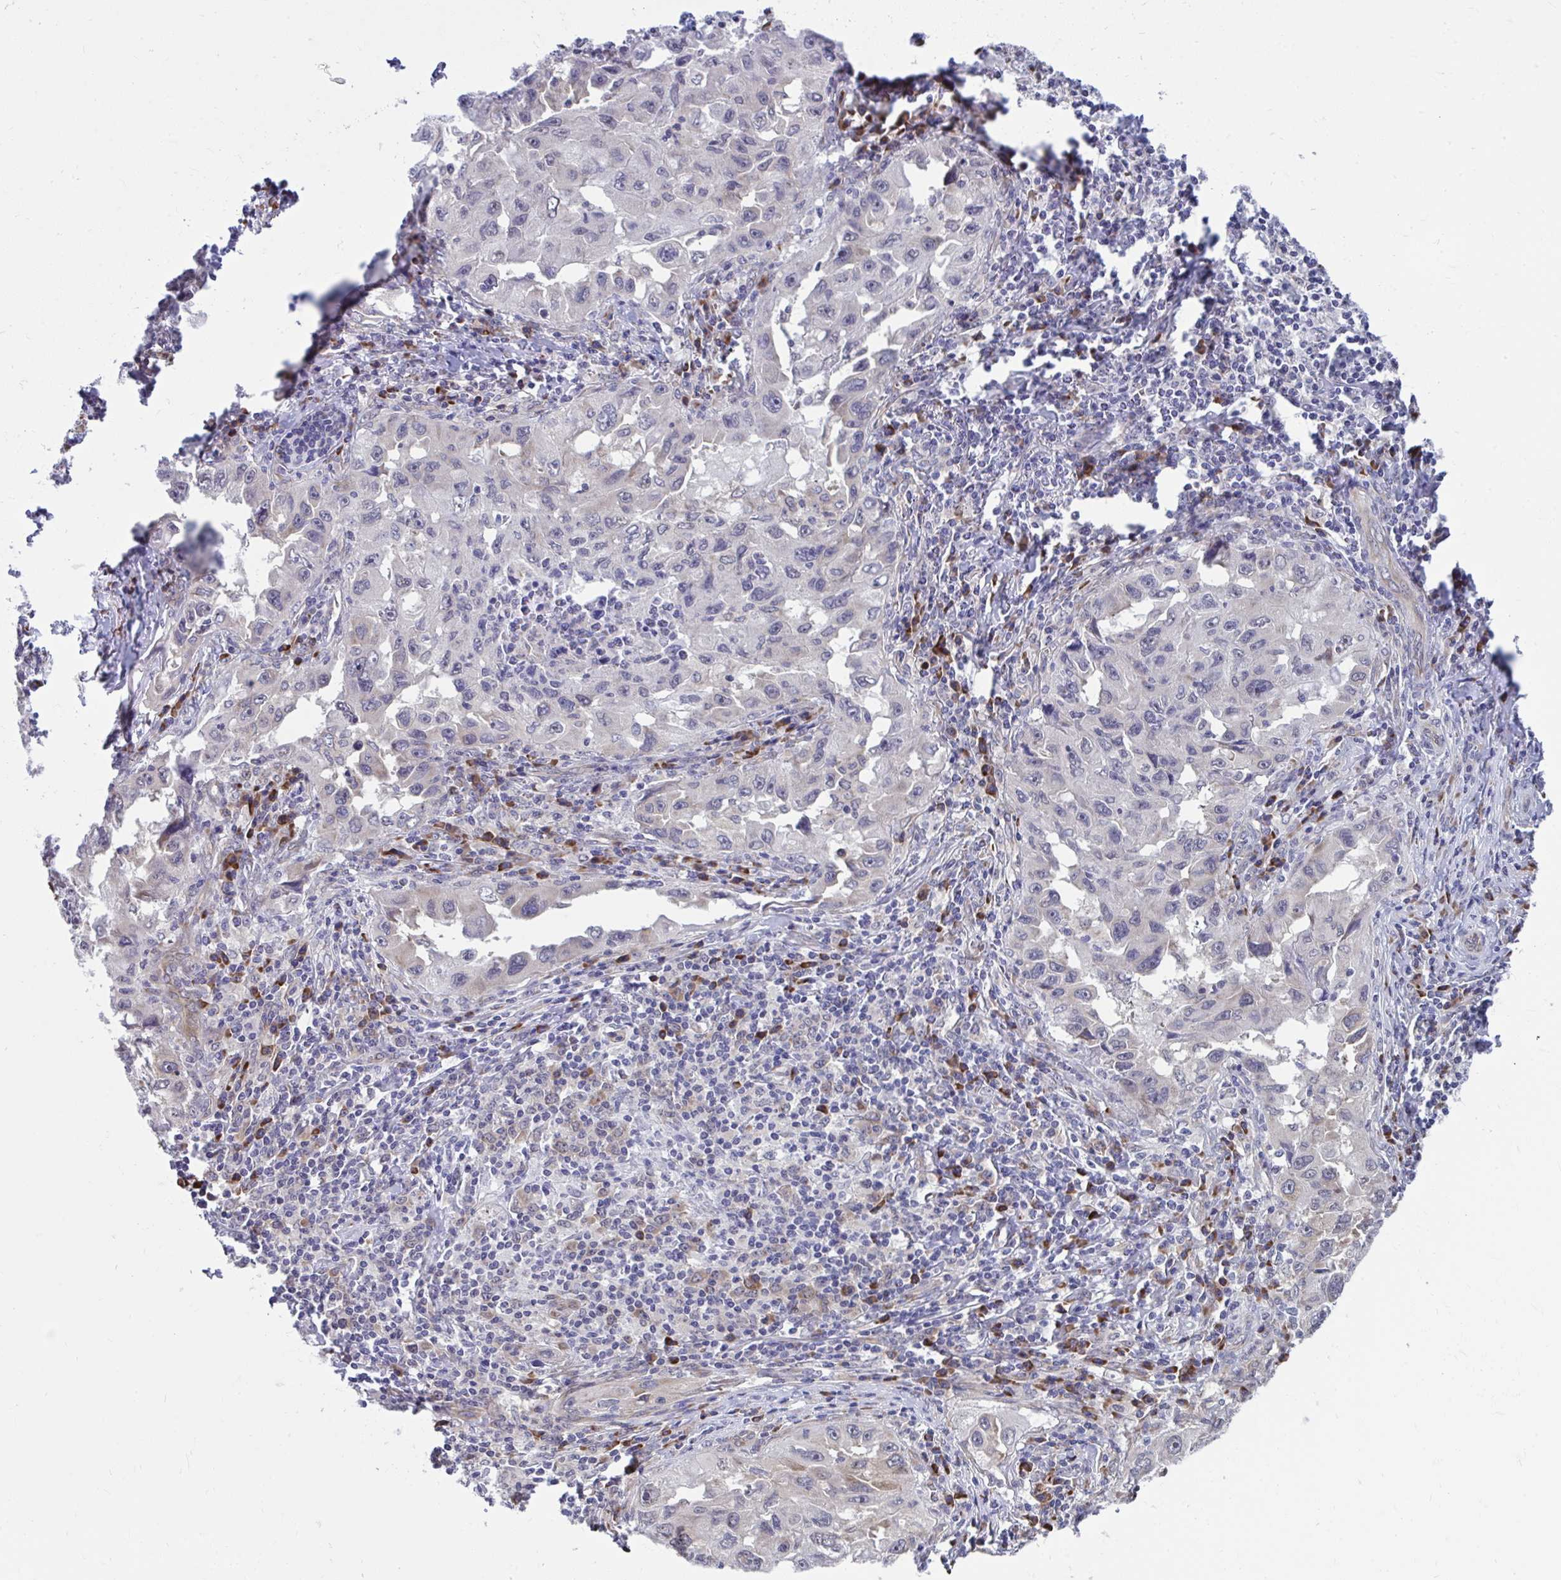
{"staining": {"intensity": "negative", "quantity": "none", "location": "none"}, "tissue": "lung cancer", "cell_type": "Tumor cells", "image_type": "cancer", "snomed": [{"axis": "morphology", "description": "Adenocarcinoma, NOS"}, {"axis": "topography", "description": "Lung"}], "caption": "Immunohistochemistry of human adenocarcinoma (lung) demonstrates no positivity in tumor cells.", "gene": "SELENON", "patient": {"sex": "female", "age": 73}}